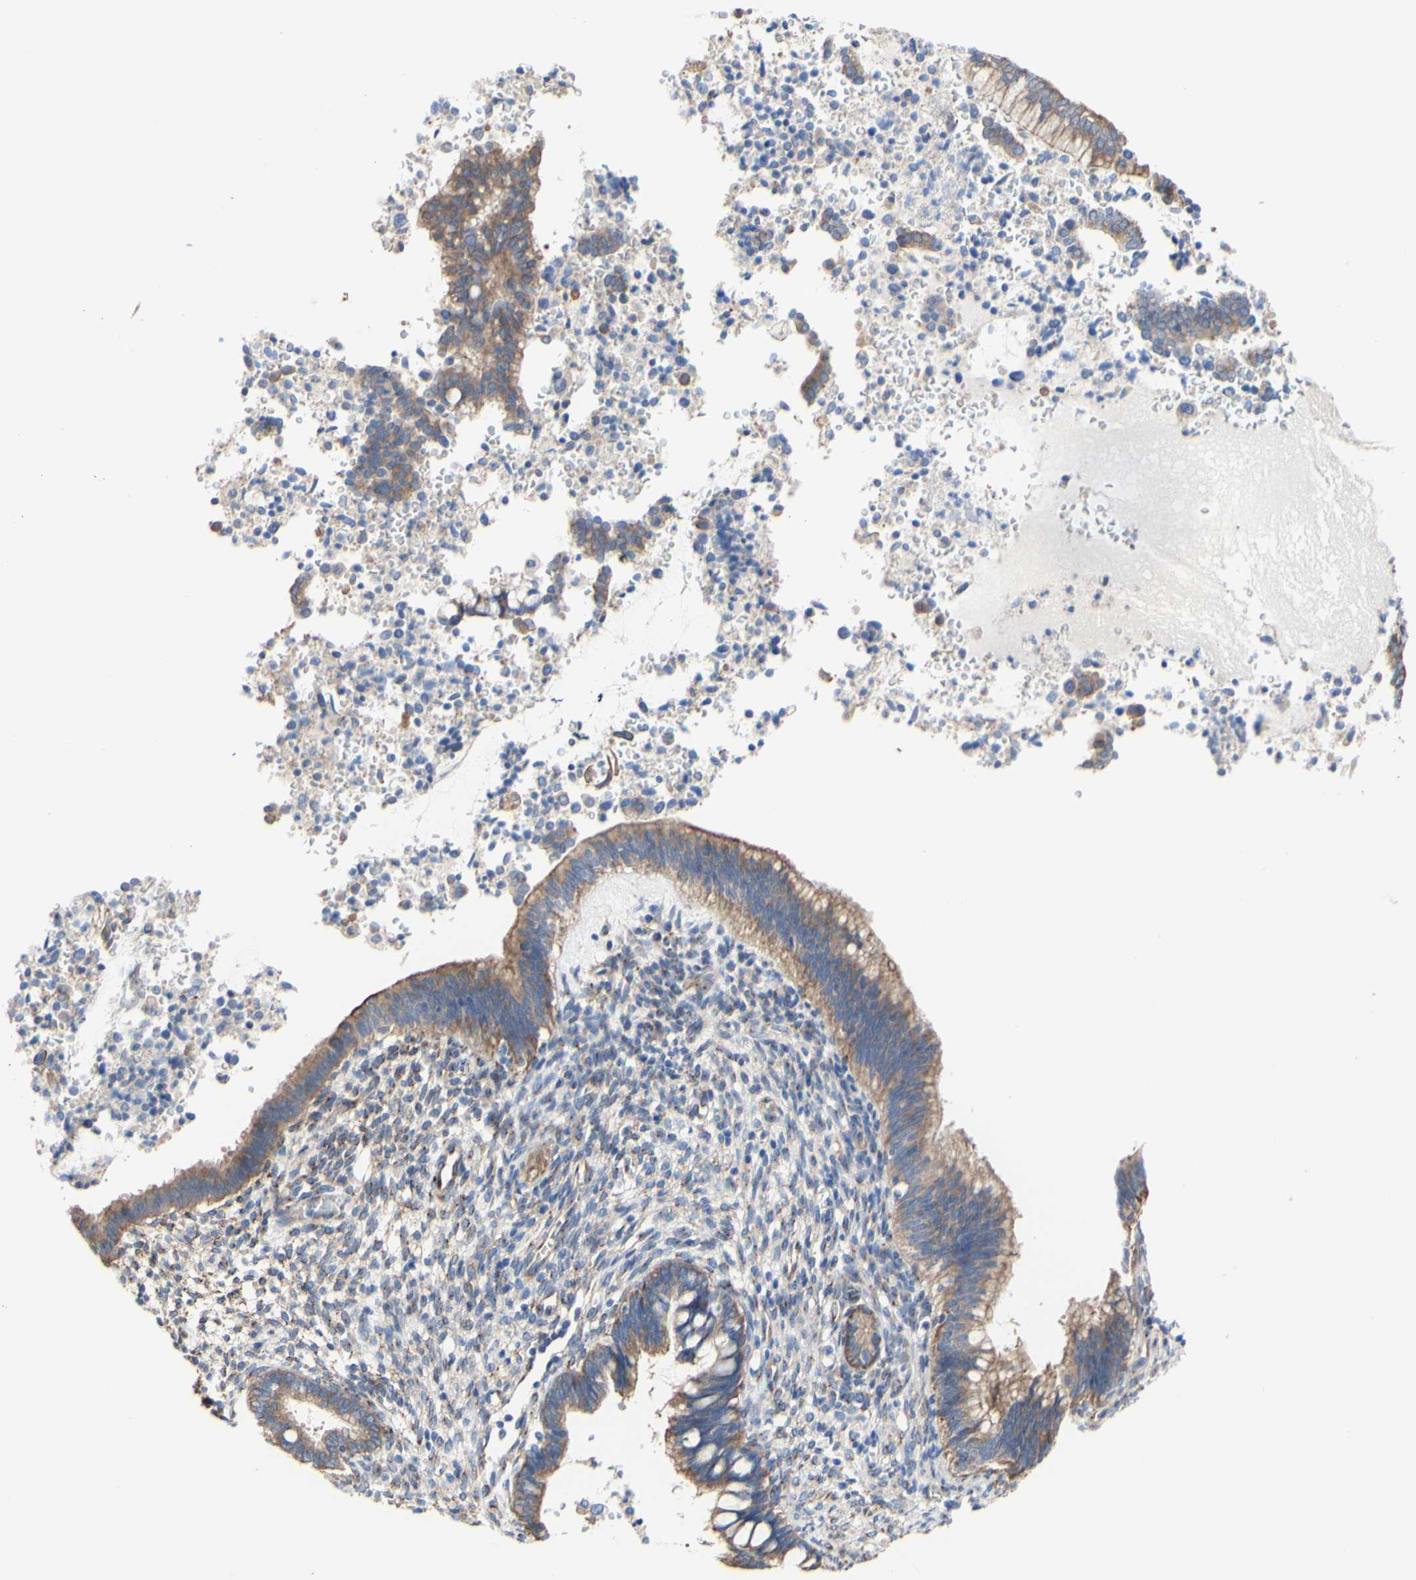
{"staining": {"intensity": "moderate", "quantity": ">75%", "location": "cytoplasmic/membranous"}, "tissue": "cervical cancer", "cell_type": "Tumor cells", "image_type": "cancer", "snomed": [{"axis": "morphology", "description": "Adenocarcinoma, NOS"}, {"axis": "topography", "description": "Cervix"}], "caption": "Moderate cytoplasmic/membranous staining is seen in approximately >75% of tumor cells in adenocarcinoma (cervical).", "gene": "LRIG3", "patient": {"sex": "female", "age": 44}}